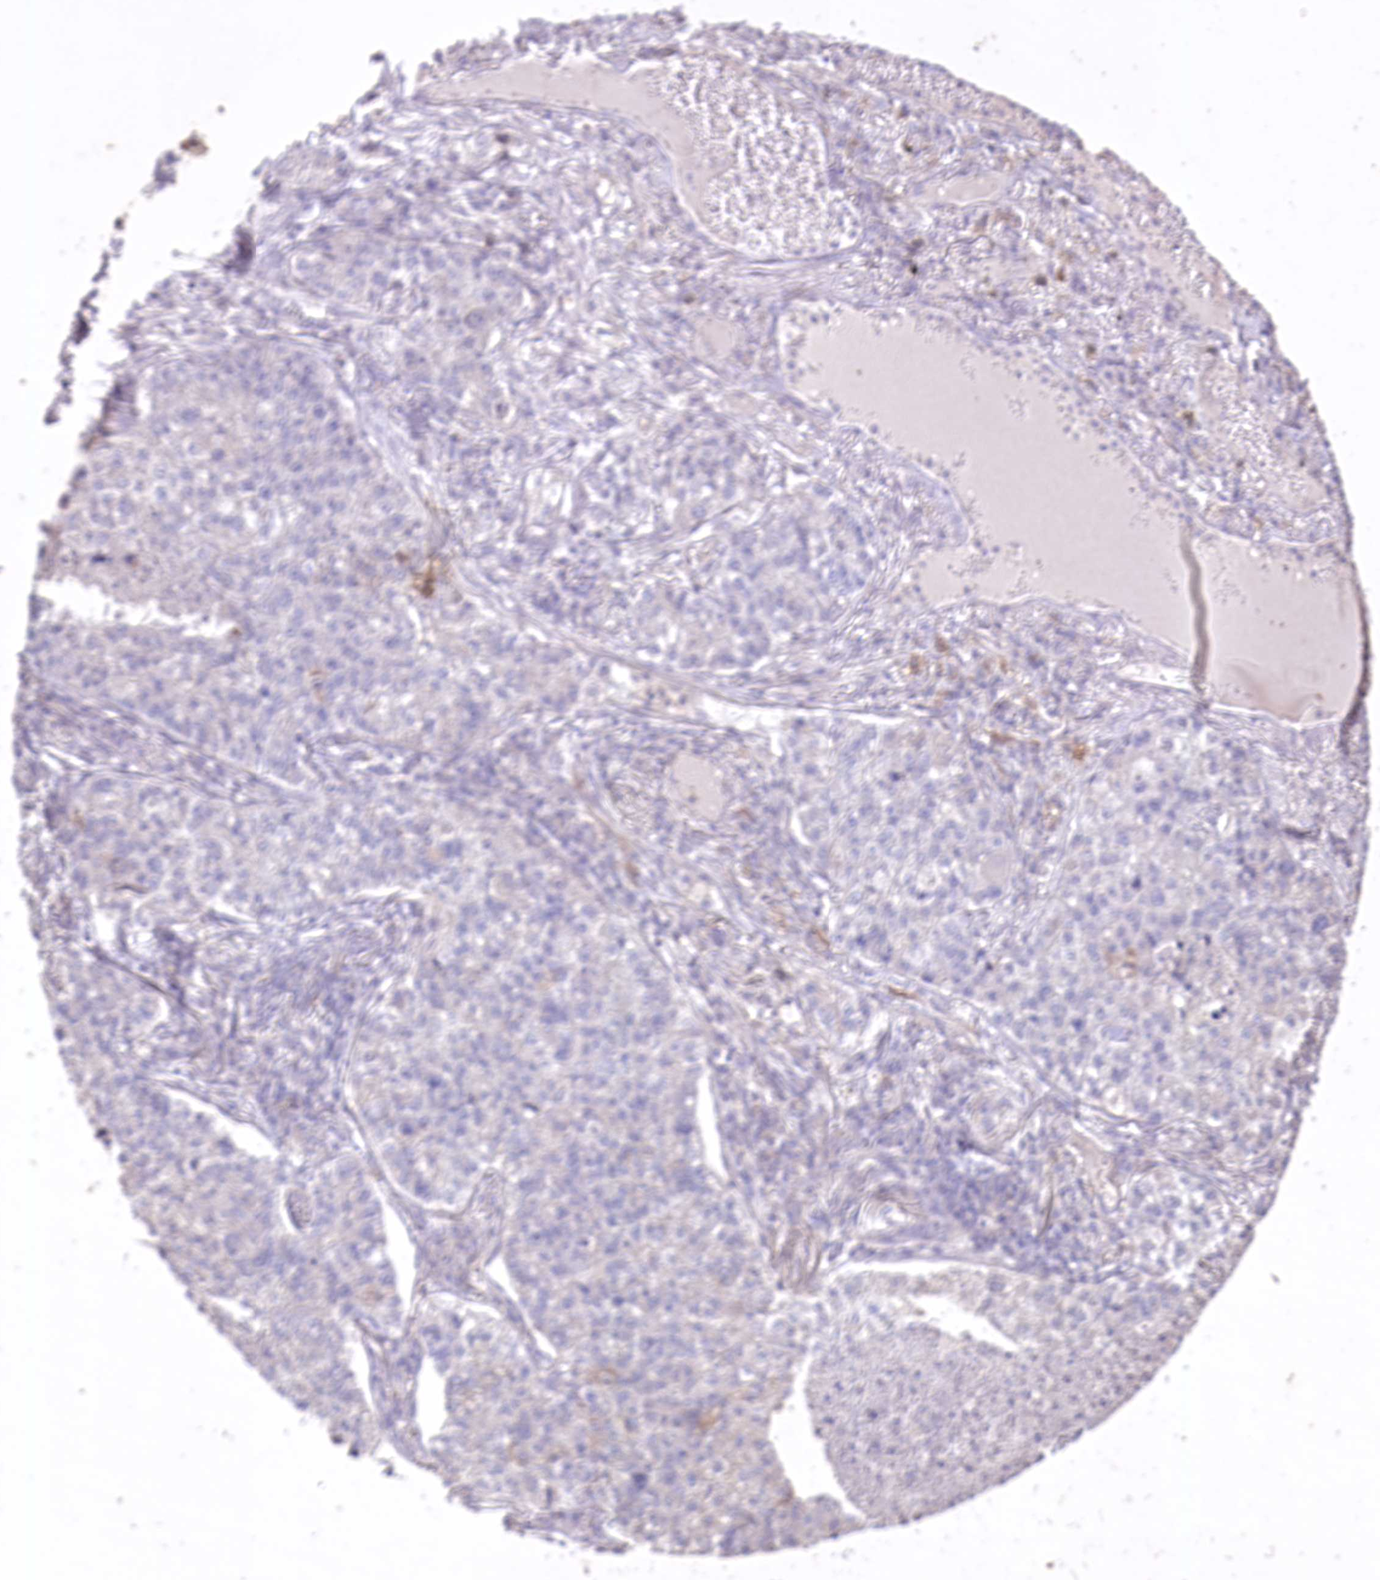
{"staining": {"intensity": "negative", "quantity": "none", "location": "none"}, "tissue": "lung cancer", "cell_type": "Tumor cells", "image_type": "cancer", "snomed": [{"axis": "morphology", "description": "Adenocarcinoma, NOS"}, {"axis": "topography", "description": "Lung"}], "caption": "A photomicrograph of lung cancer stained for a protein shows no brown staining in tumor cells.", "gene": "ENPP1", "patient": {"sex": "male", "age": 49}}